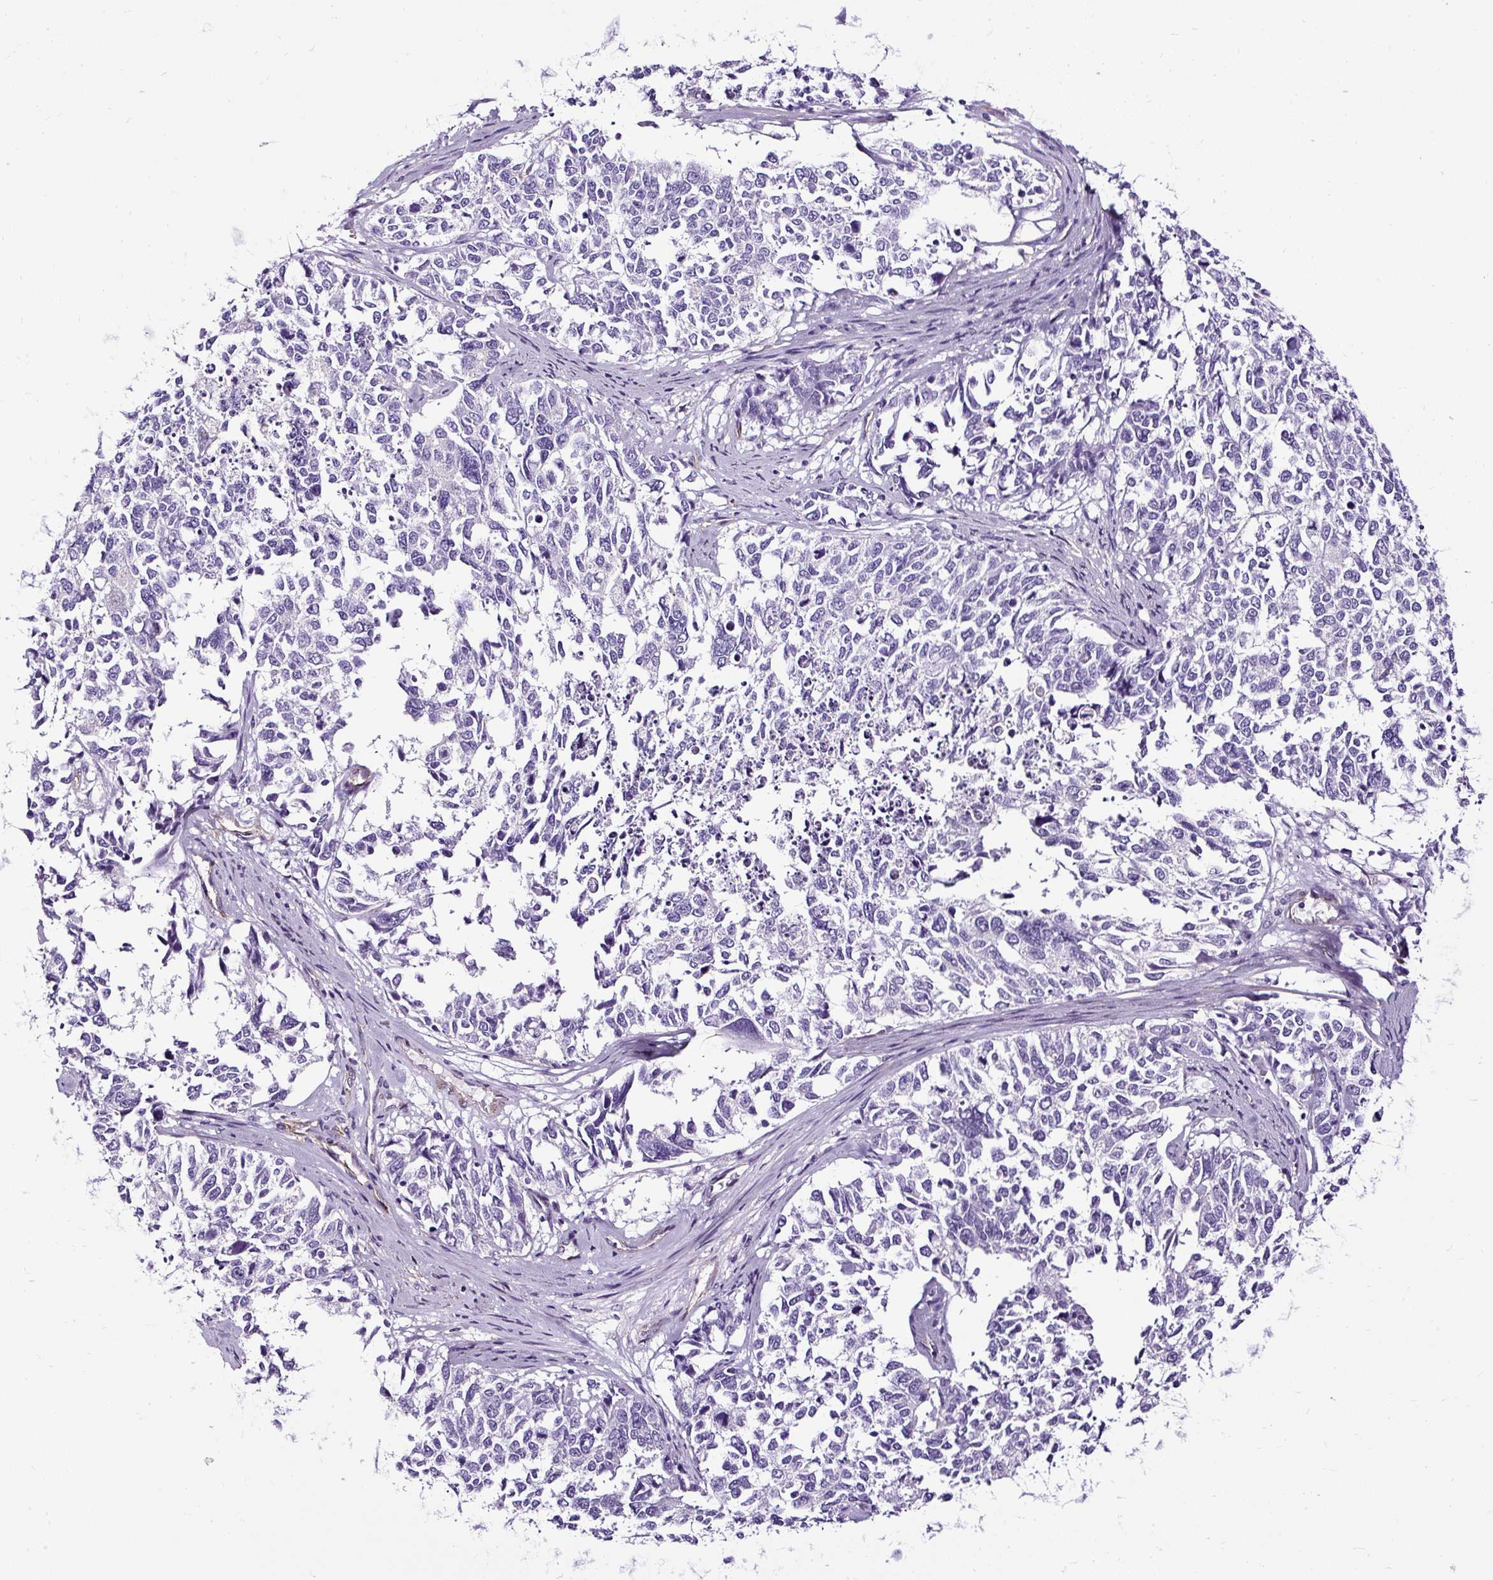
{"staining": {"intensity": "negative", "quantity": "none", "location": "none"}, "tissue": "cervical cancer", "cell_type": "Tumor cells", "image_type": "cancer", "snomed": [{"axis": "morphology", "description": "Squamous cell carcinoma, NOS"}, {"axis": "topography", "description": "Cervix"}], "caption": "High power microscopy histopathology image of an immunohistochemistry (IHC) image of cervical cancer, revealing no significant expression in tumor cells.", "gene": "SLC7A8", "patient": {"sex": "female", "age": 63}}